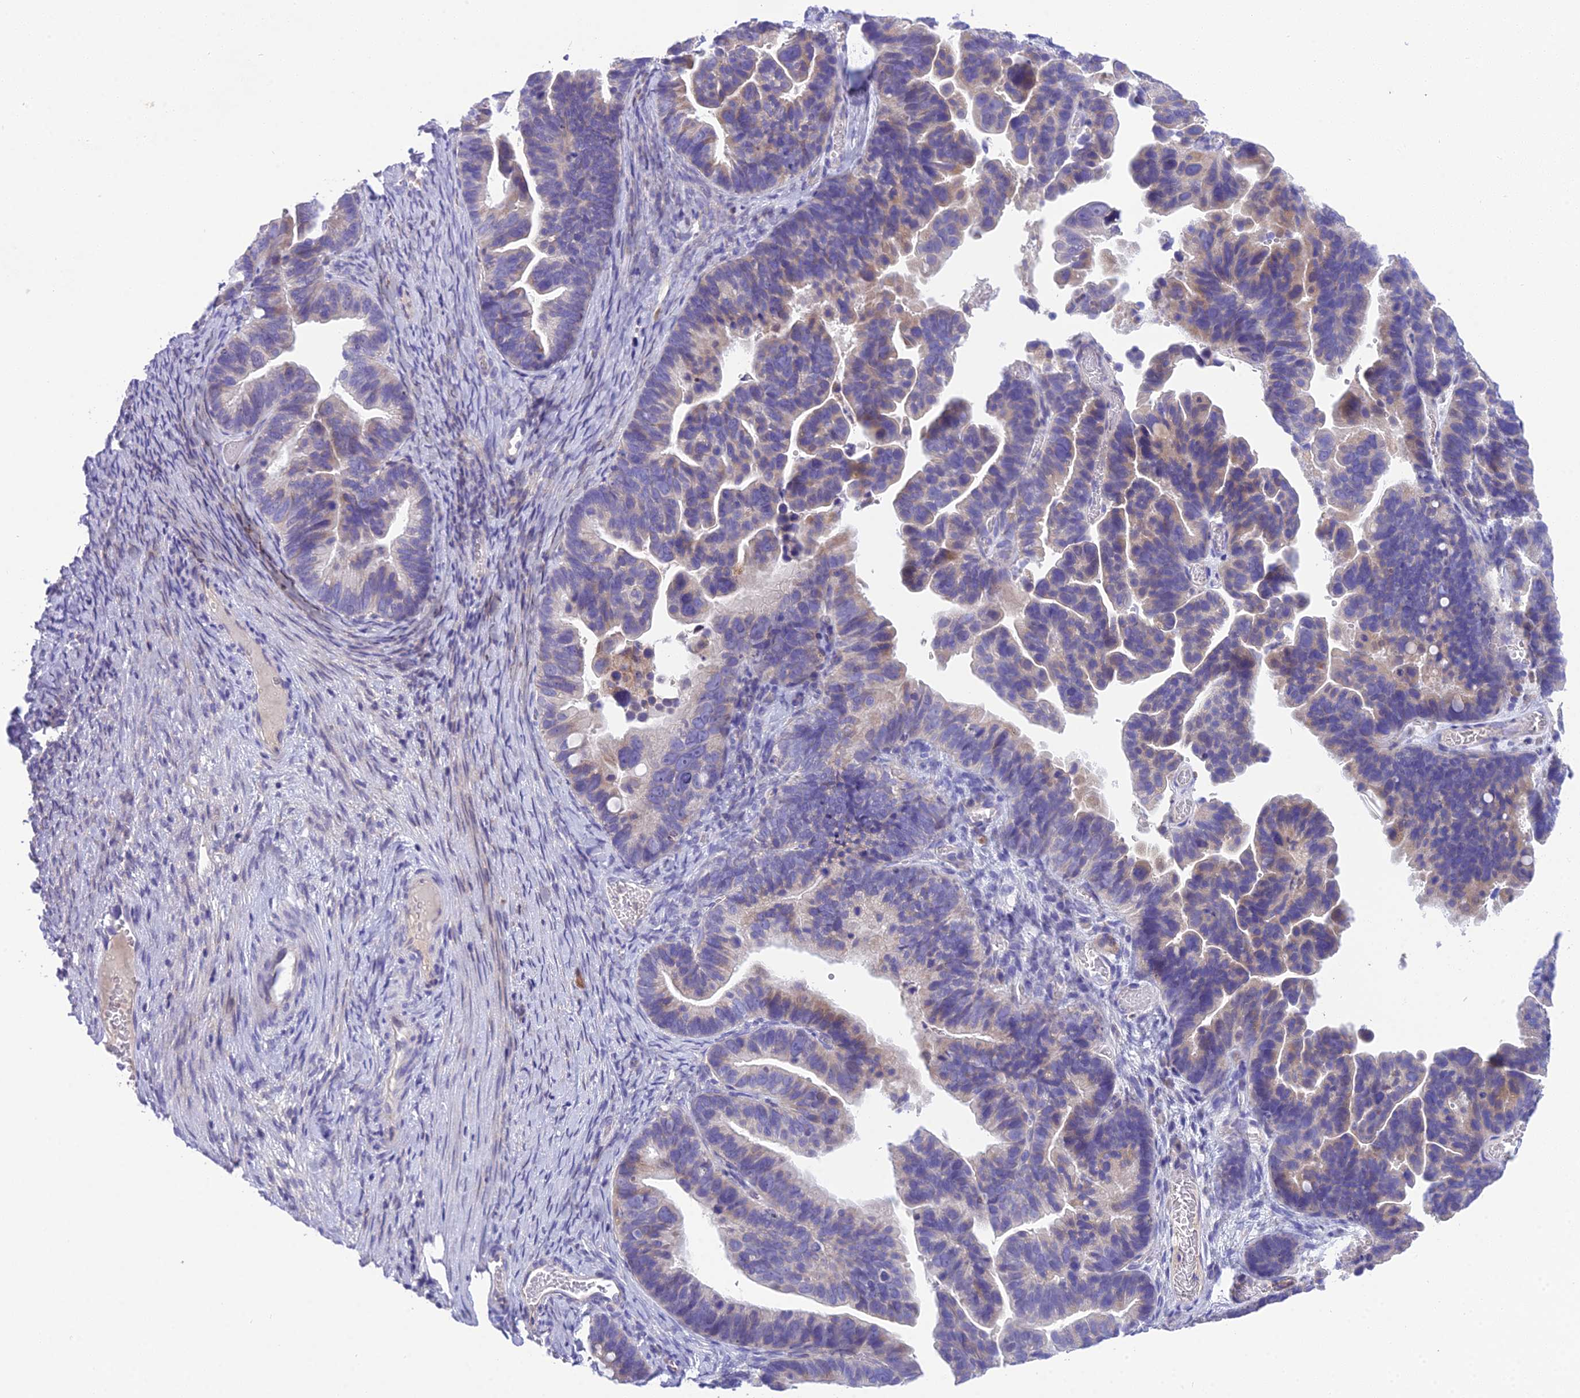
{"staining": {"intensity": "weak", "quantity": "<25%", "location": "cytoplasmic/membranous"}, "tissue": "ovarian cancer", "cell_type": "Tumor cells", "image_type": "cancer", "snomed": [{"axis": "morphology", "description": "Cystadenocarcinoma, serous, NOS"}, {"axis": "topography", "description": "Ovary"}], "caption": "High power microscopy histopathology image of an immunohistochemistry photomicrograph of ovarian cancer, revealing no significant expression in tumor cells.", "gene": "KIAA0408", "patient": {"sex": "female", "age": 56}}